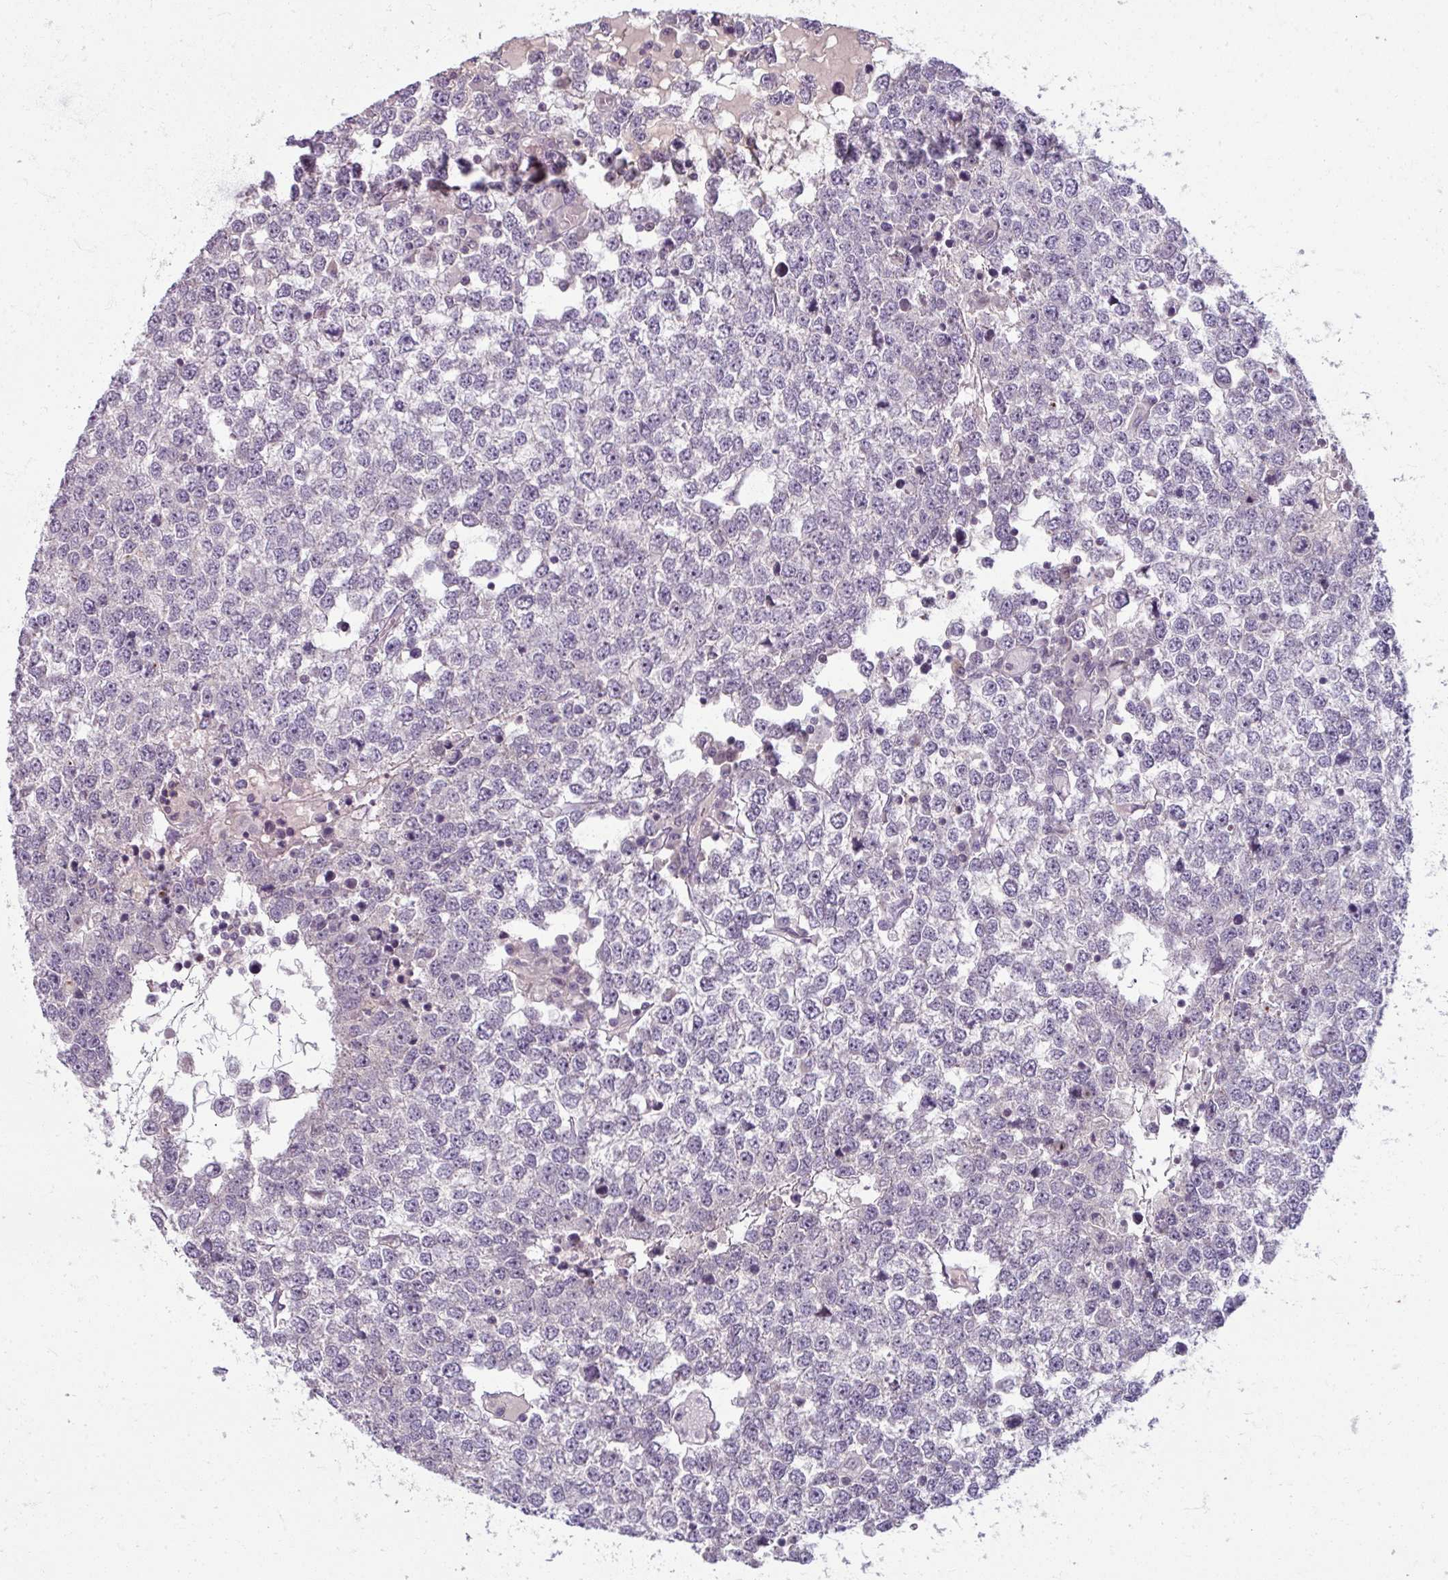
{"staining": {"intensity": "negative", "quantity": "none", "location": "none"}, "tissue": "testis cancer", "cell_type": "Tumor cells", "image_type": "cancer", "snomed": [{"axis": "morphology", "description": "Seminoma, NOS"}, {"axis": "topography", "description": "Testis"}], "caption": "This is an immunohistochemistry image of human testis seminoma. There is no staining in tumor cells.", "gene": "TTLL7", "patient": {"sex": "male", "age": 65}}